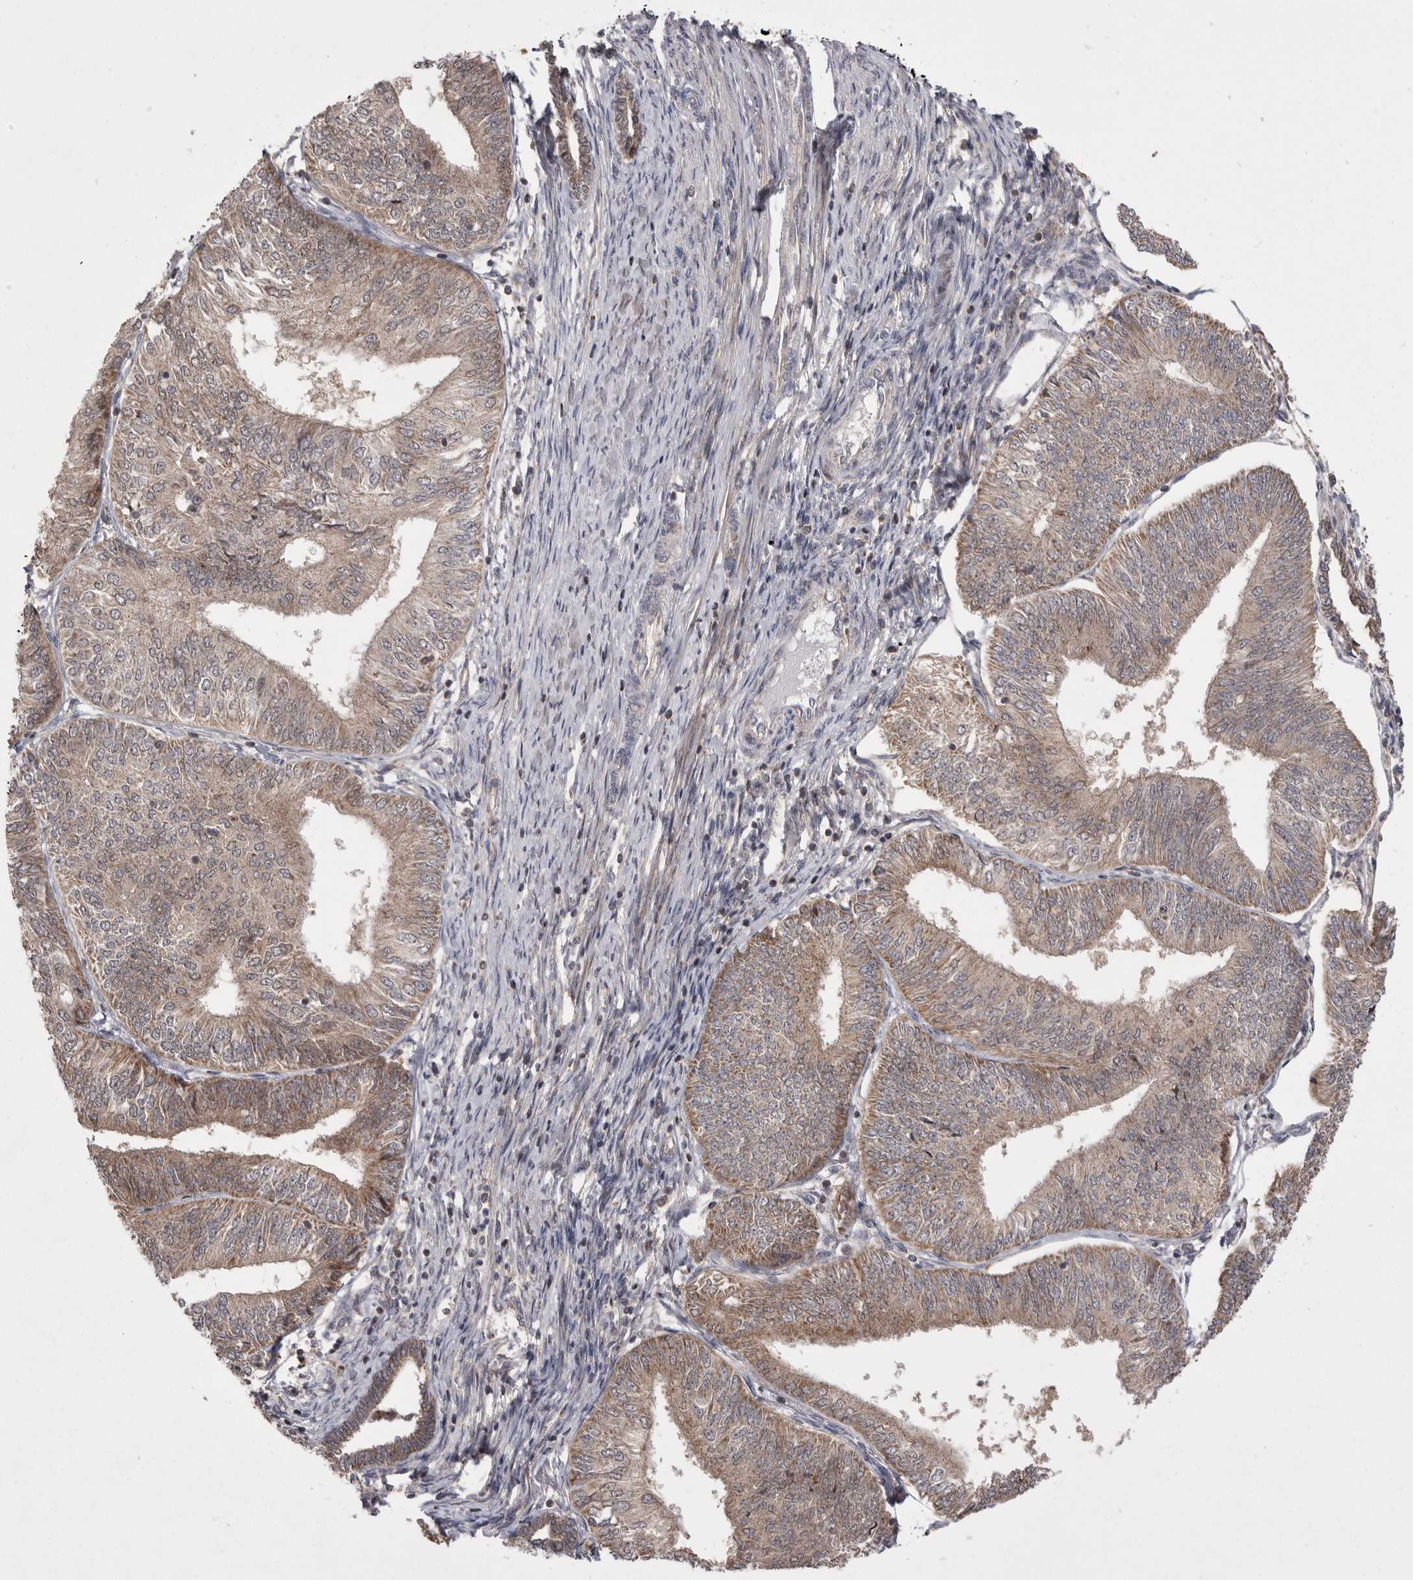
{"staining": {"intensity": "moderate", "quantity": ">75%", "location": "cytoplasmic/membranous"}, "tissue": "endometrial cancer", "cell_type": "Tumor cells", "image_type": "cancer", "snomed": [{"axis": "morphology", "description": "Adenocarcinoma, NOS"}, {"axis": "topography", "description": "Endometrium"}], "caption": "Protein expression analysis of human endometrial cancer (adenocarcinoma) reveals moderate cytoplasmic/membranous positivity in approximately >75% of tumor cells. (Brightfield microscopy of DAB IHC at high magnification).", "gene": "KYAT3", "patient": {"sex": "female", "age": 58}}